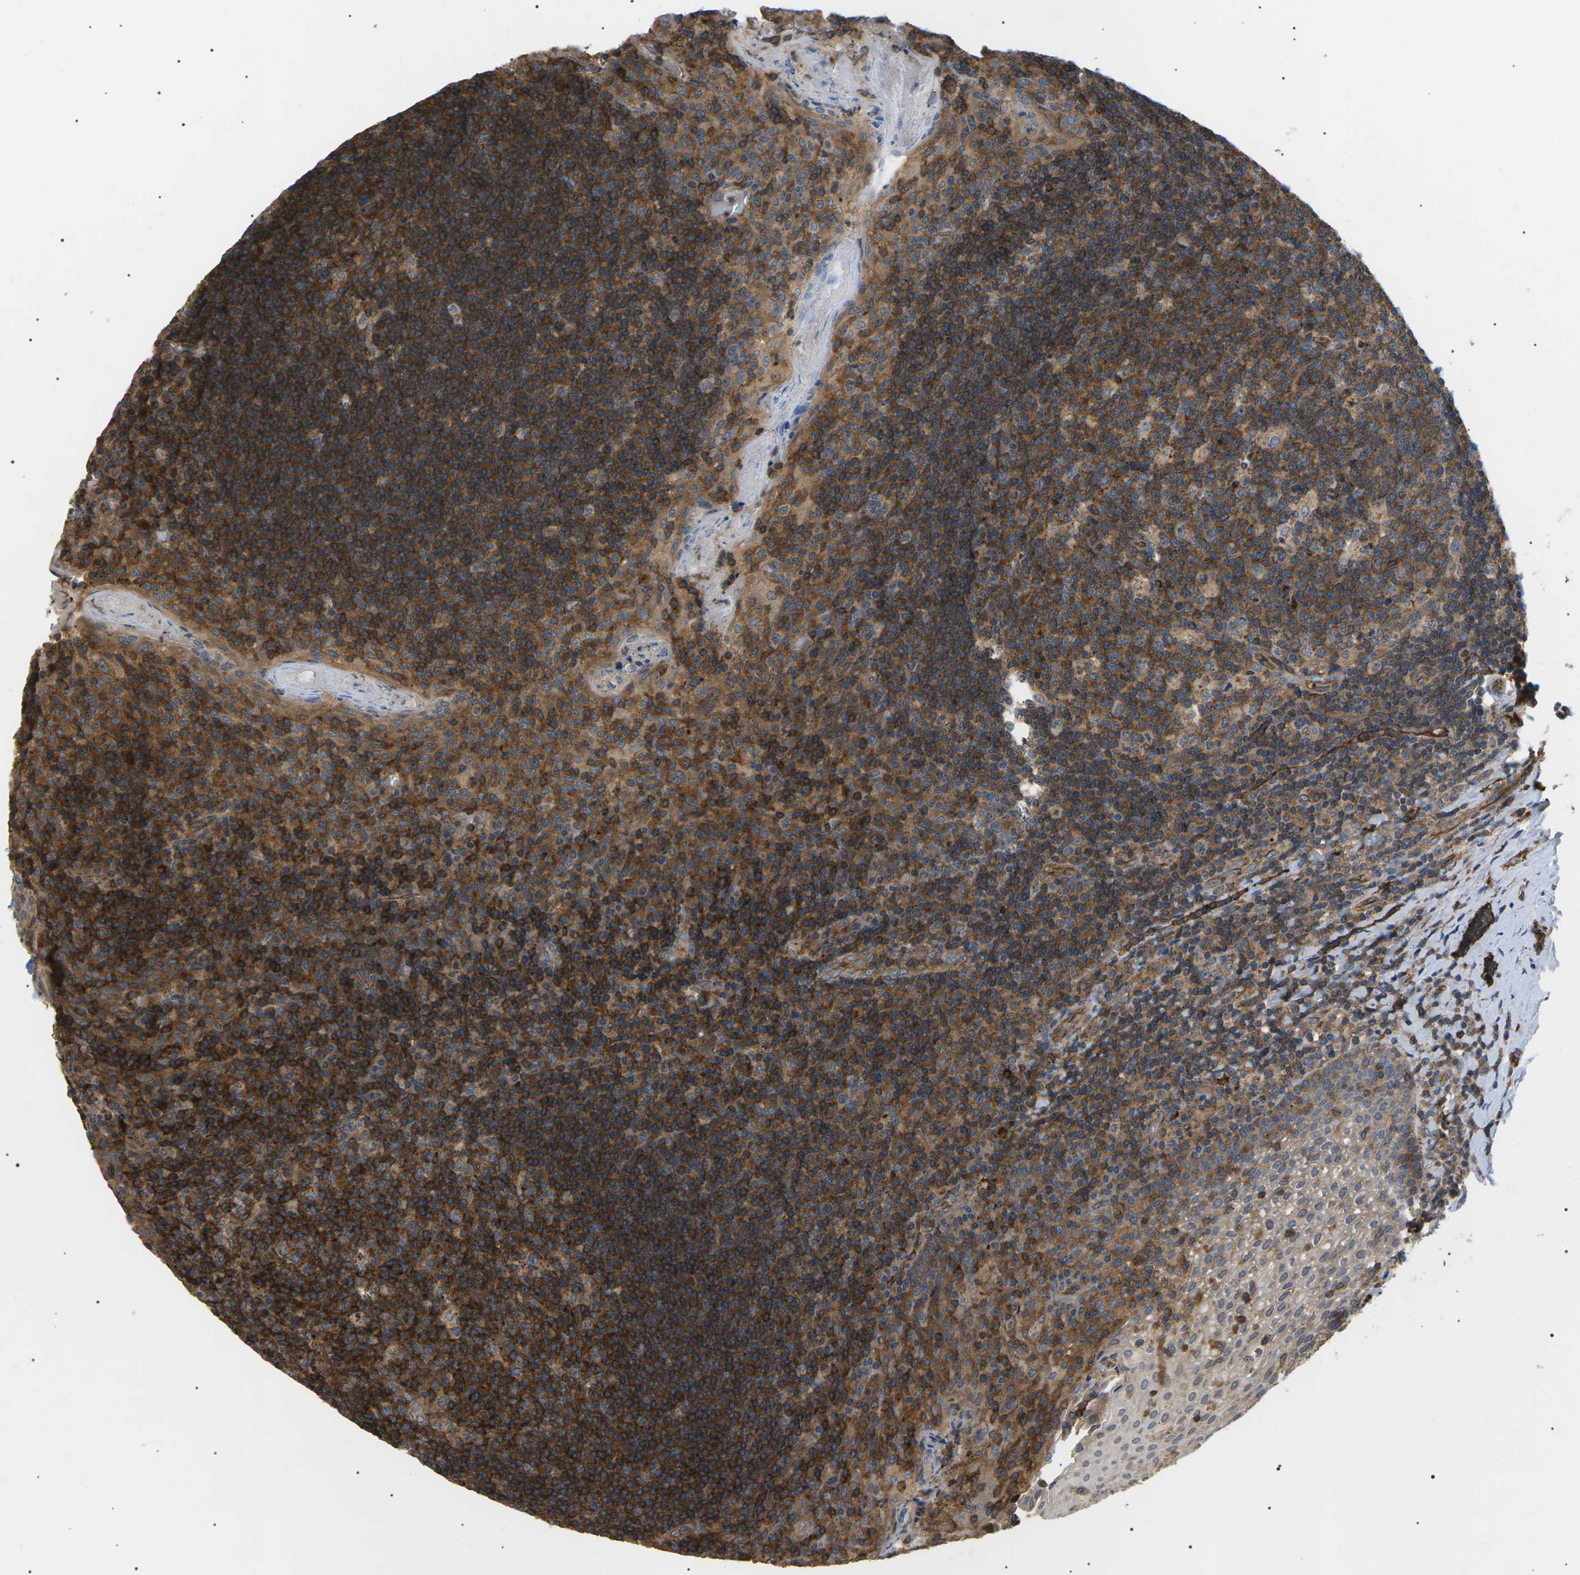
{"staining": {"intensity": "strong", "quantity": ">75%", "location": "cytoplasmic/membranous"}, "tissue": "tonsil", "cell_type": "Germinal center cells", "image_type": "normal", "snomed": [{"axis": "morphology", "description": "Normal tissue, NOS"}, {"axis": "topography", "description": "Tonsil"}], "caption": "A high amount of strong cytoplasmic/membranous expression is identified in about >75% of germinal center cells in unremarkable tonsil.", "gene": "TMTC4", "patient": {"sex": "male", "age": 17}}